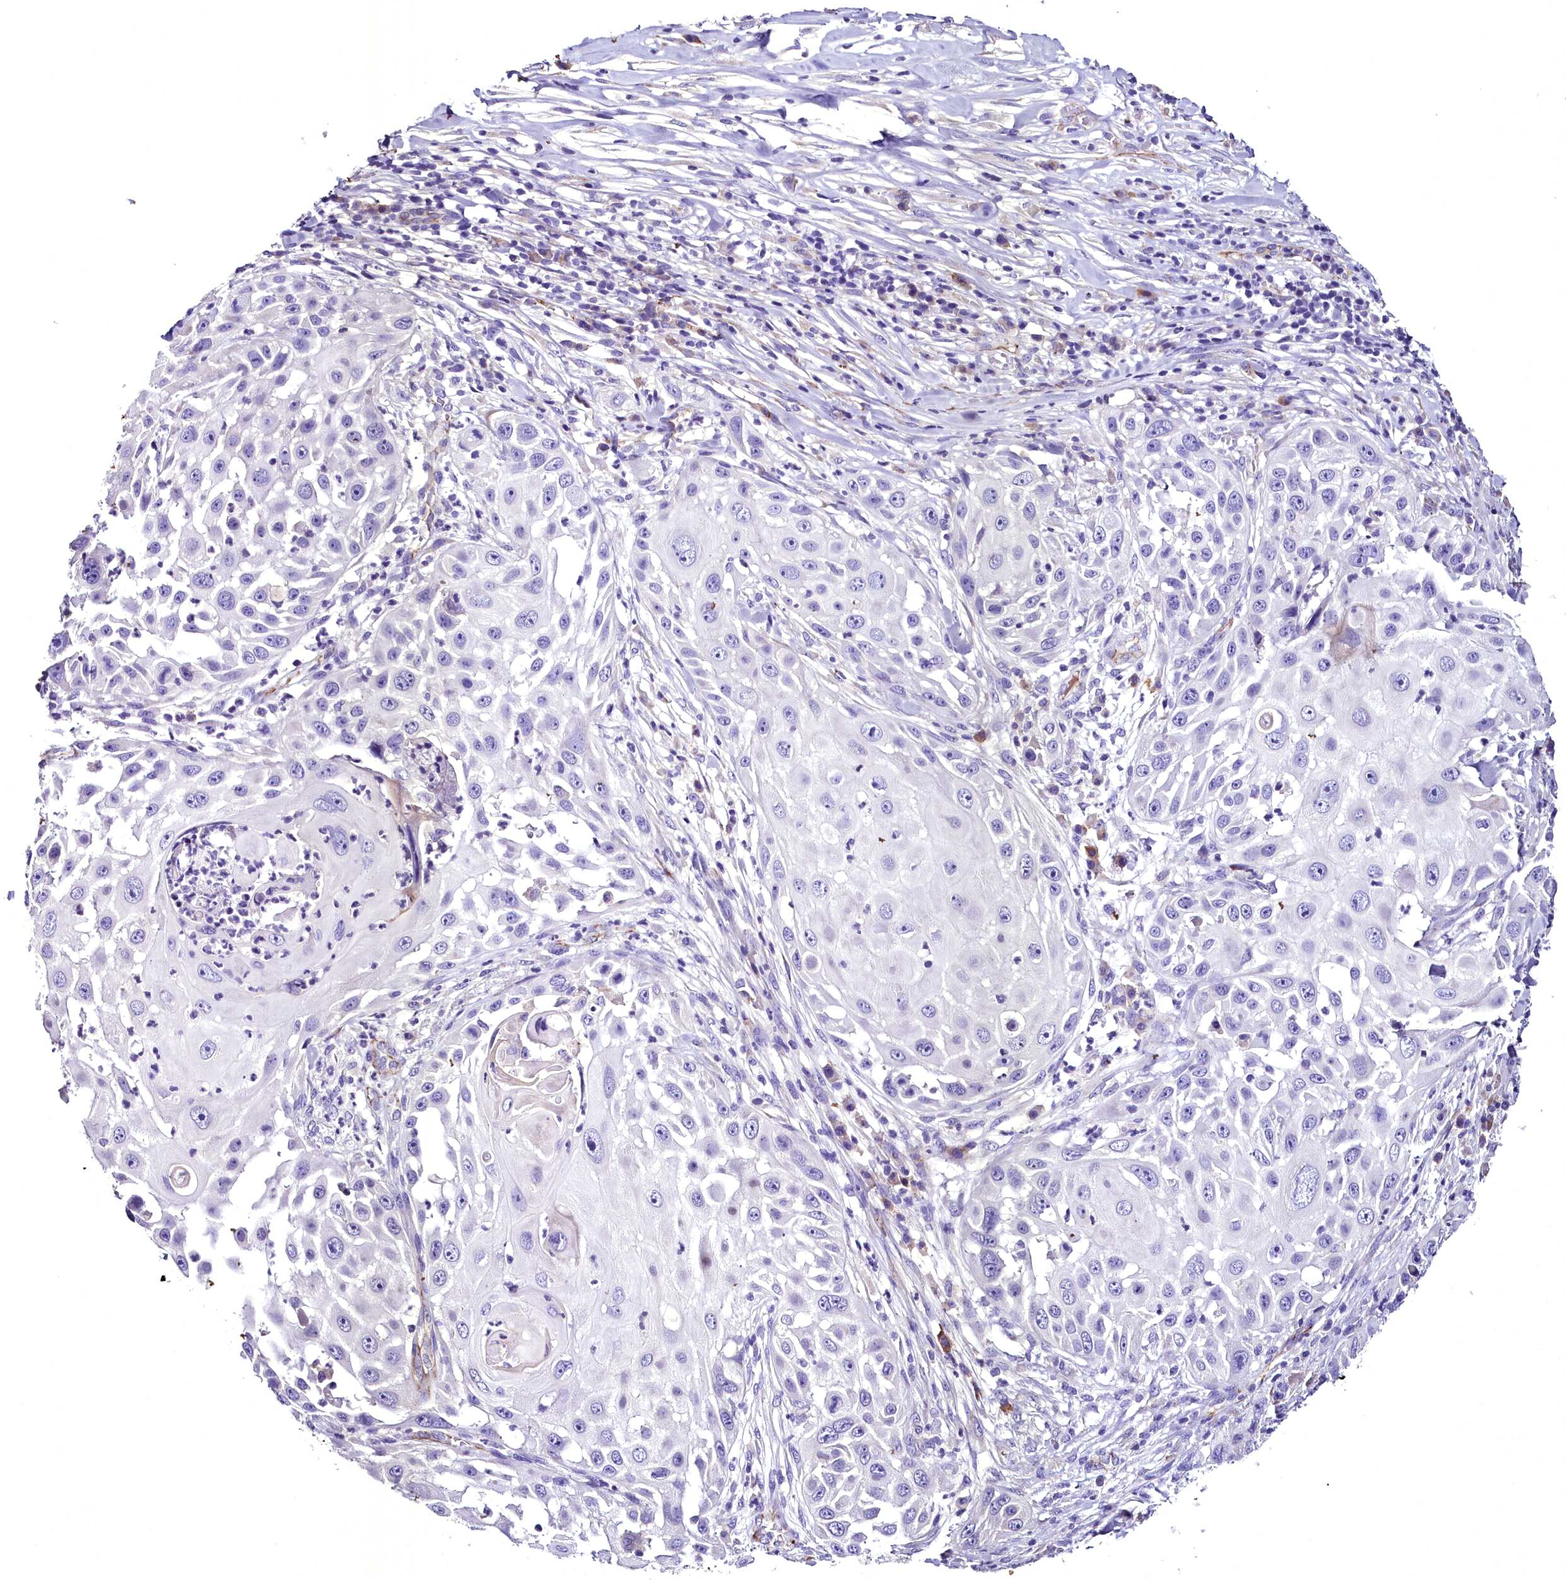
{"staining": {"intensity": "negative", "quantity": "none", "location": "none"}, "tissue": "skin cancer", "cell_type": "Tumor cells", "image_type": "cancer", "snomed": [{"axis": "morphology", "description": "Squamous cell carcinoma, NOS"}, {"axis": "topography", "description": "Skin"}], "caption": "This is an immunohistochemistry (IHC) image of squamous cell carcinoma (skin). There is no staining in tumor cells.", "gene": "MS4A18", "patient": {"sex": "female", "age": 44}}